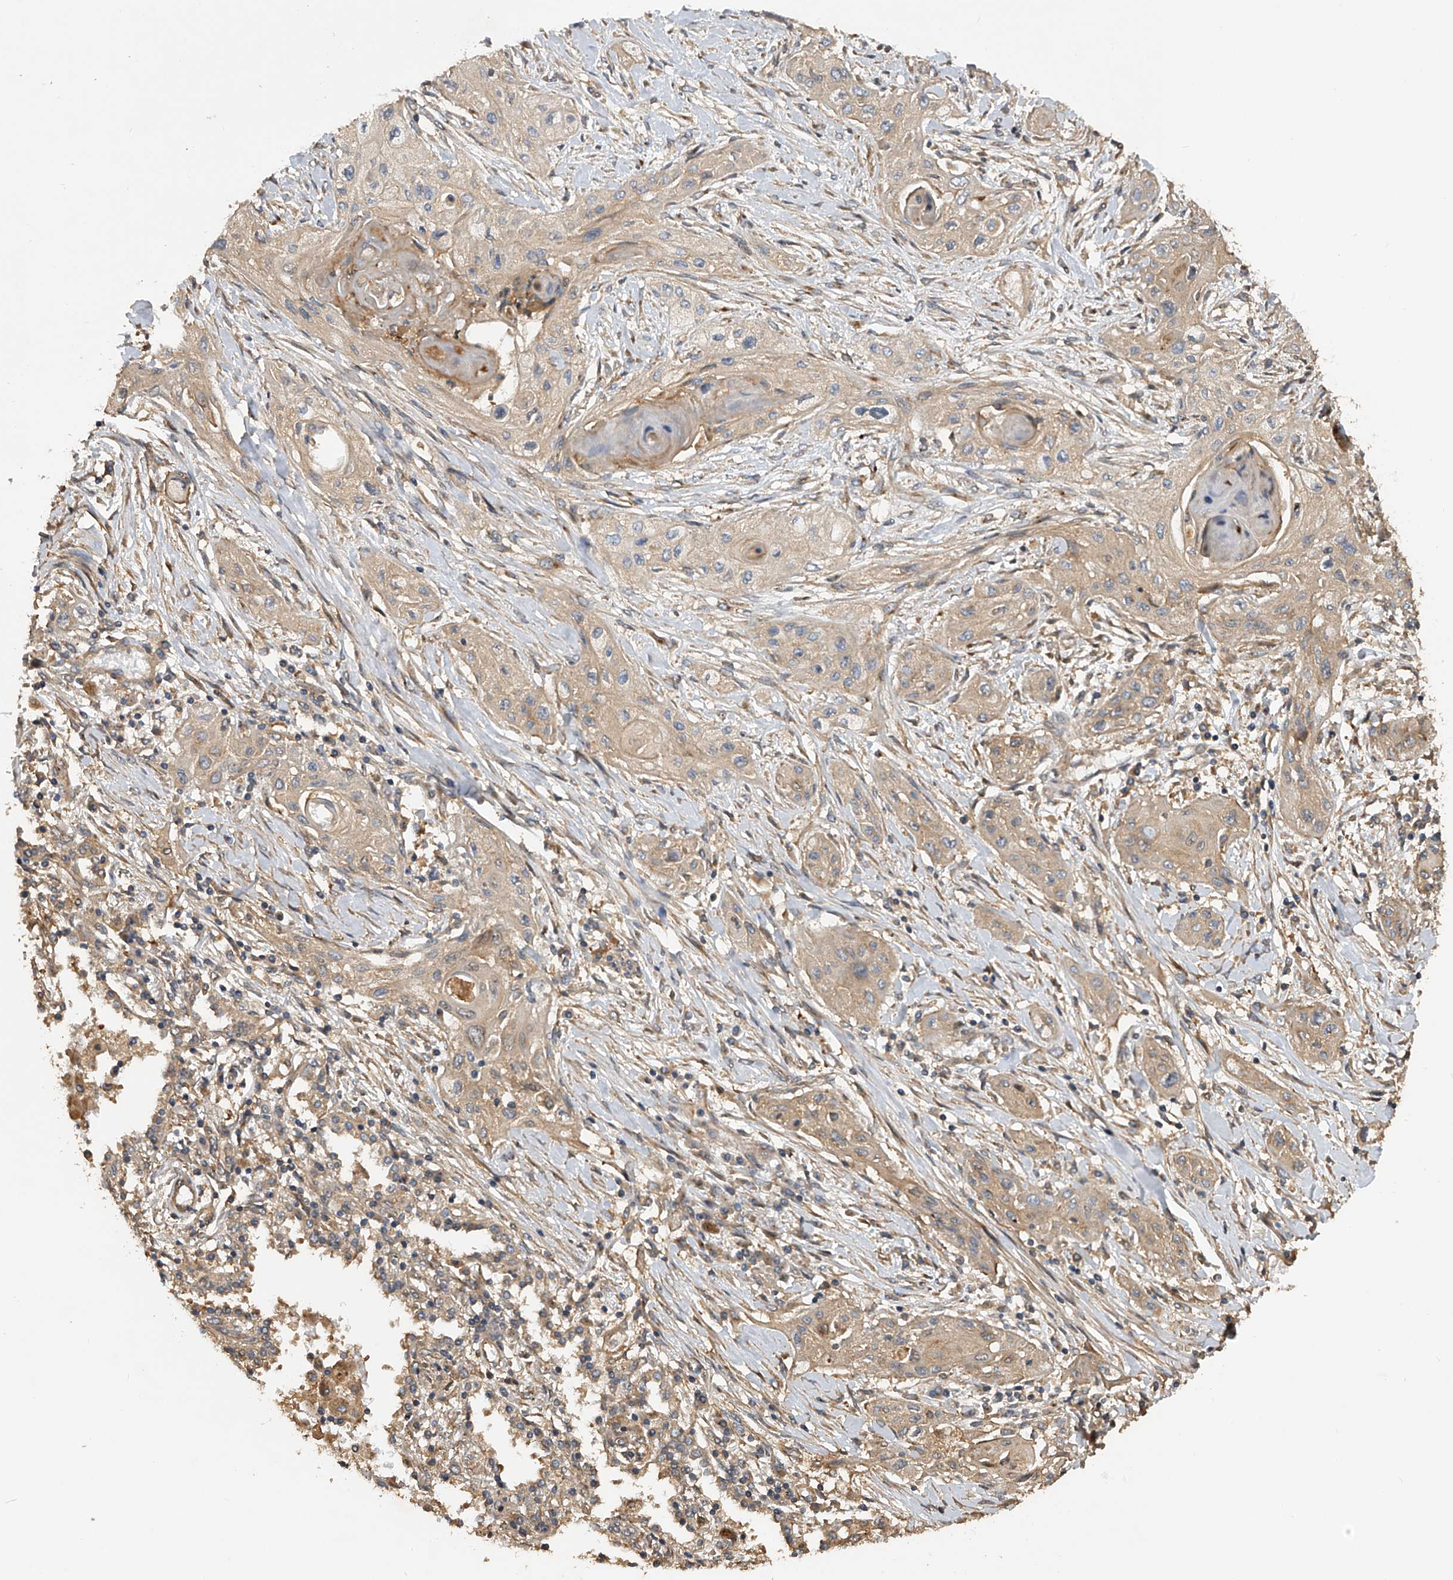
{"staining": {"intensity": "weak", "quantity": ">75%", "location": "cytoplasmic/membranous"}, "tissue": "lung cancer", "cell_type": "Tumor cells", "image_type": "cancer", "snomed": [{"axis": "morphology", "description": "Squamous cell carcinoma, NOS"}, {"axis": "topography", "description": "Lung"}], "caption": "Protein expression analysis of human lung cancer reveals weak cytoplasmic/membranous staining in approximately >75% of tumor cells.", "gene": "PTPRA", "patient": {"sex": "female", "age": 47}}